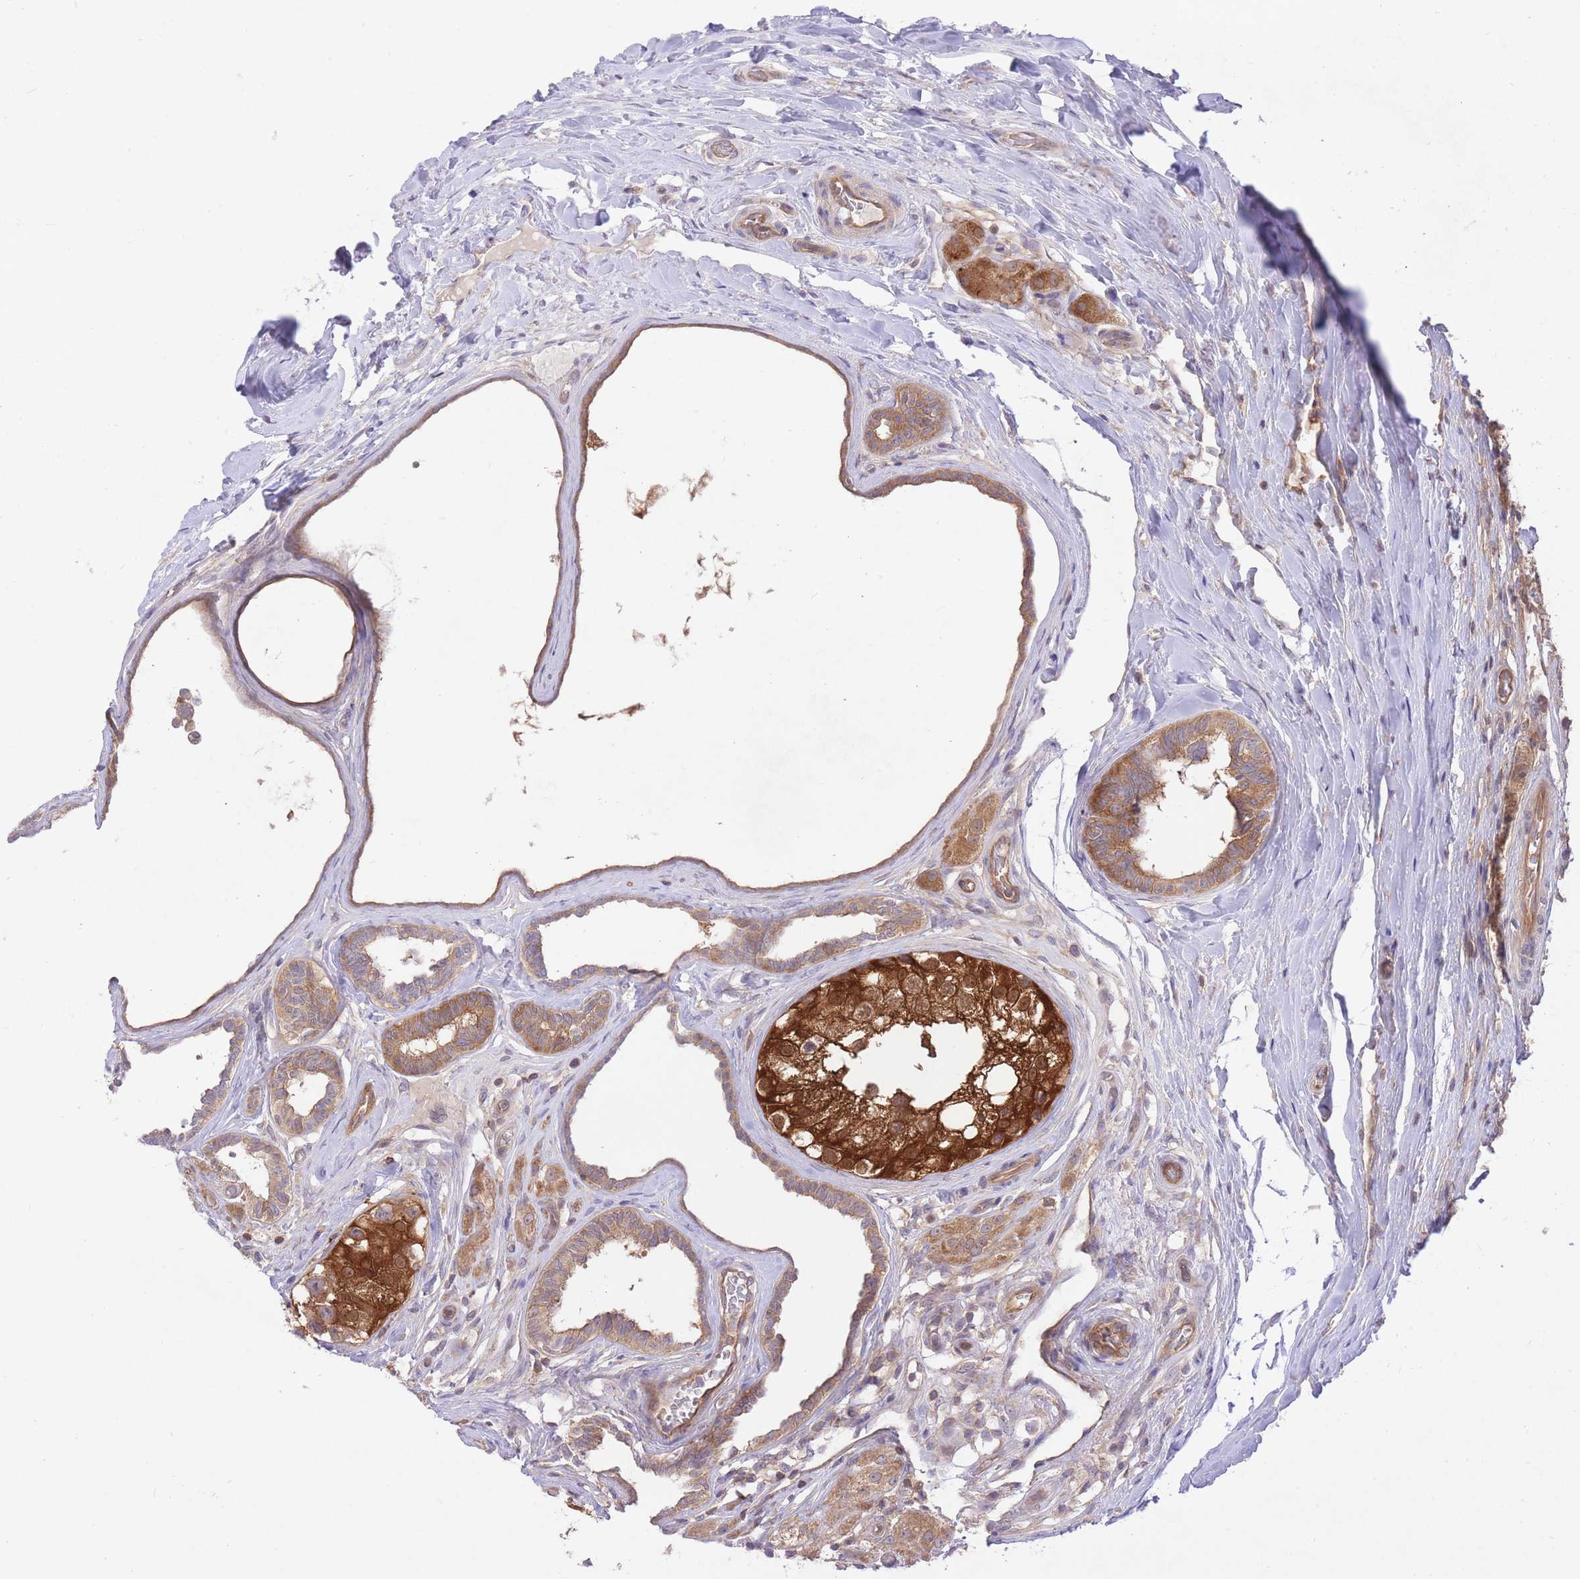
{"staining": {"intensity": "moderate", "quantity": ">75%", "location": "cytoplasmic/membranous"}, "tissue": "testis cancer", "cell_type": "Tumor cells", "image_type": "cancer", "snomed": [{"axis": "morphology", "description": "Seminoma, NOS"}, {"axis": "topography", "description": "Testis"}], "caption": "A high-resolution photomicrograph shows immunohistochemistry (IHC) staining of seminoma (testis), which reveals moderate cytoplasmic/membranous expression in approximately >75% of tumor cells. (DAB (3,3'-diaminobenzidine) IHC with brightfield microscopy, high magnification).", "gene": "PREP", "patient": {"sex": "male", "age": 34}}